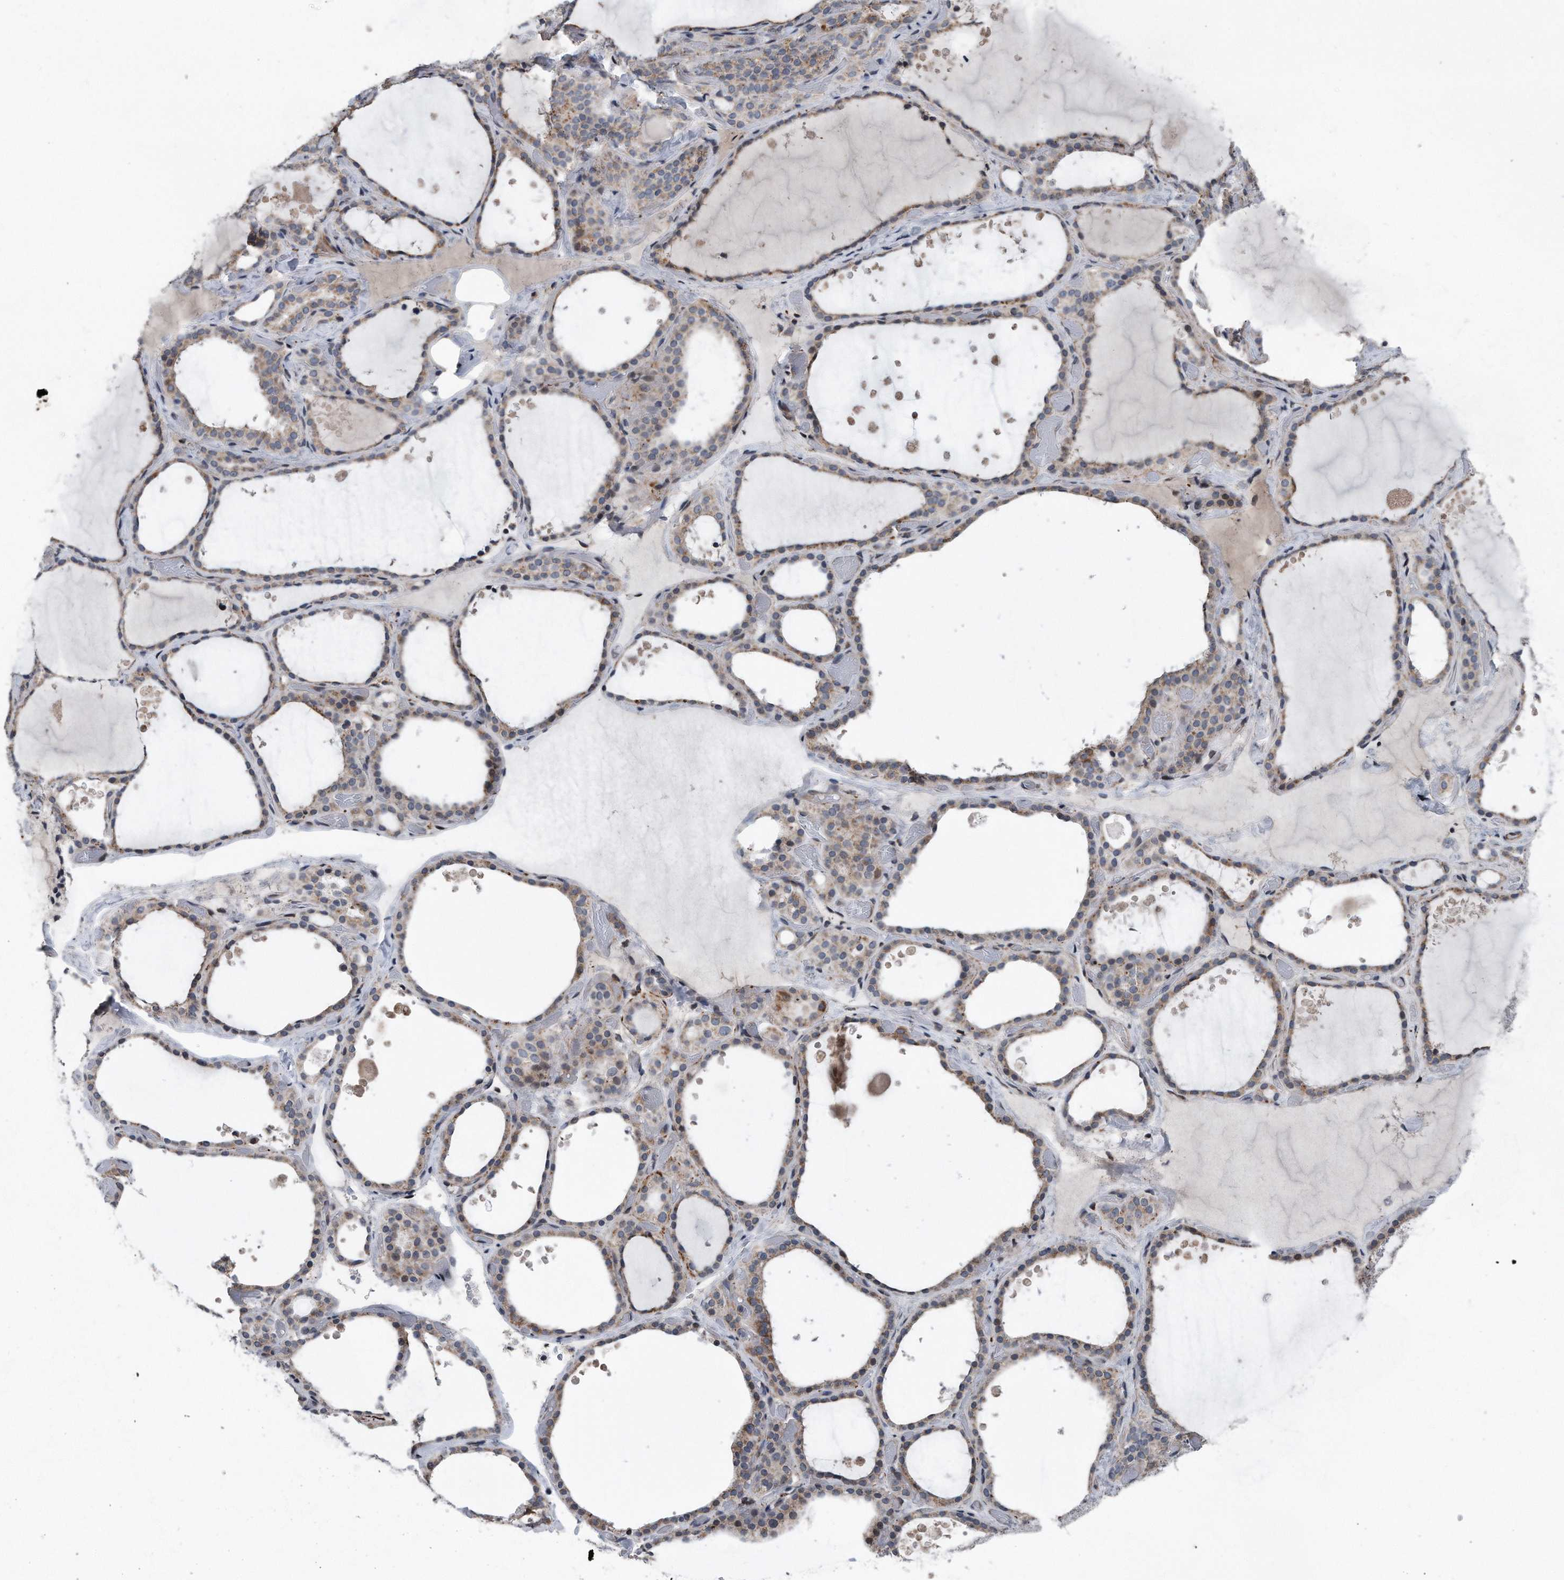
{"staining": {"intensity": "weak", "quantity": ">75%", "location": "cytoplasmic/membranous"}, "tissue": "thyroid gland", "cell_type": "Glandular cells", "image_type": "normal", "snomed": [{"axis": "morphology", "description": "Normal tissue, NOS"}, {"axis": "topography", "description": "Thyroid gland"}], "caption": "IHC (DAB) staining of unremarkable human thyroid gland demonstrates weak cytoplasmic/membranous protein positivity in approximately >75% of glandular cells. (Brightfield microscopy of DAB IHC at high magnification).", "gene": "DST", "patient": {"sex": "female", "age": 44}}